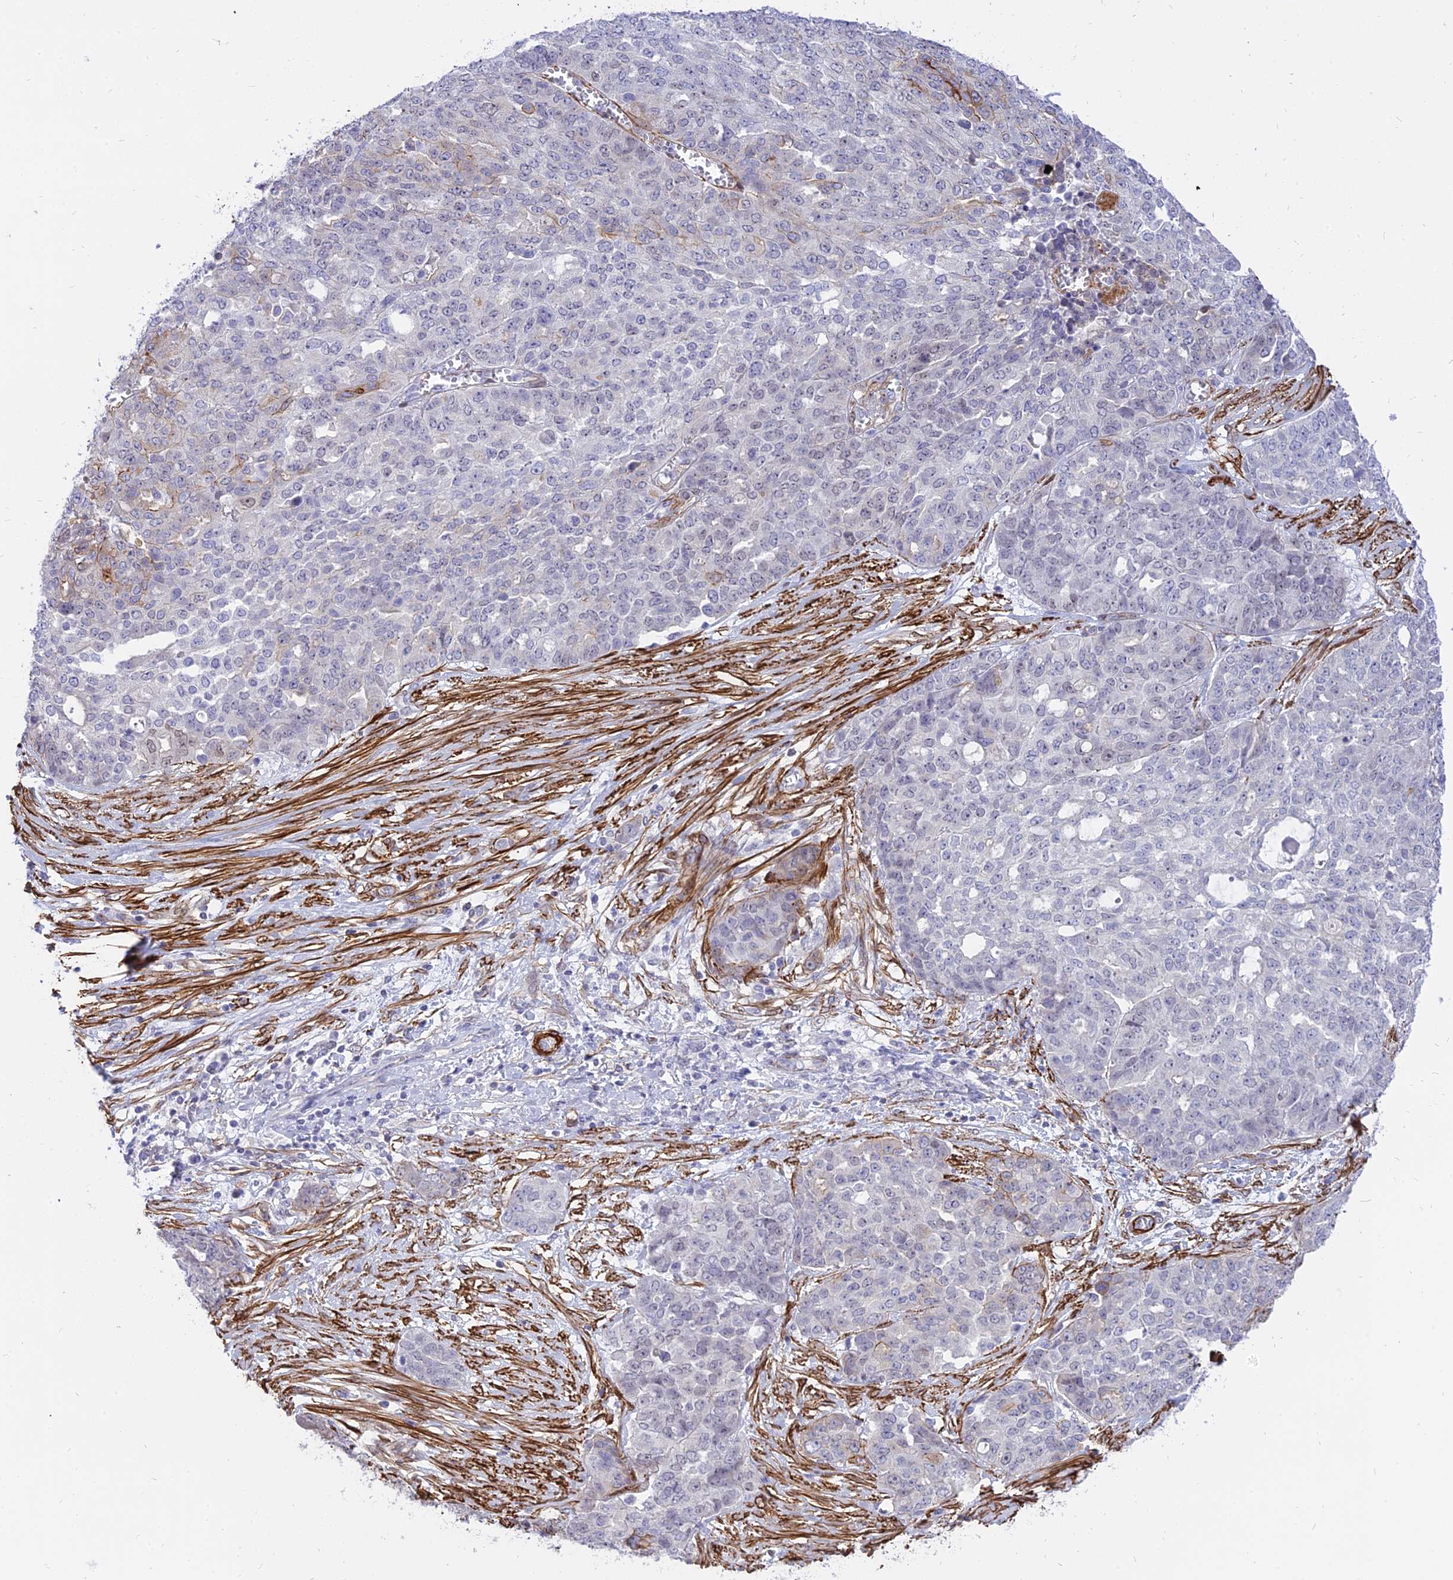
{"staining": {"intensity": "negative", "quantity": "none", "location": "none"}, "tissue": "ovarian cancer", "cell_type": "Tumor cells", "image_type": "cancer", "snomed": [{"axis": "morphology", "description": "Cystadenocarcinoma, serous, NOS"}, {"axis": "topography", "description": "Soft tissue"}, {"axis": "topography", "description": "Ovary"}], "caption": "Tumor cells are negative for protein expression in human ovarian serous cystadenocarcinoma. (DAB immunohistochemistry, high magnification).", "gene": "CENPV", "patient": {"sex": "female", "age": 57}}